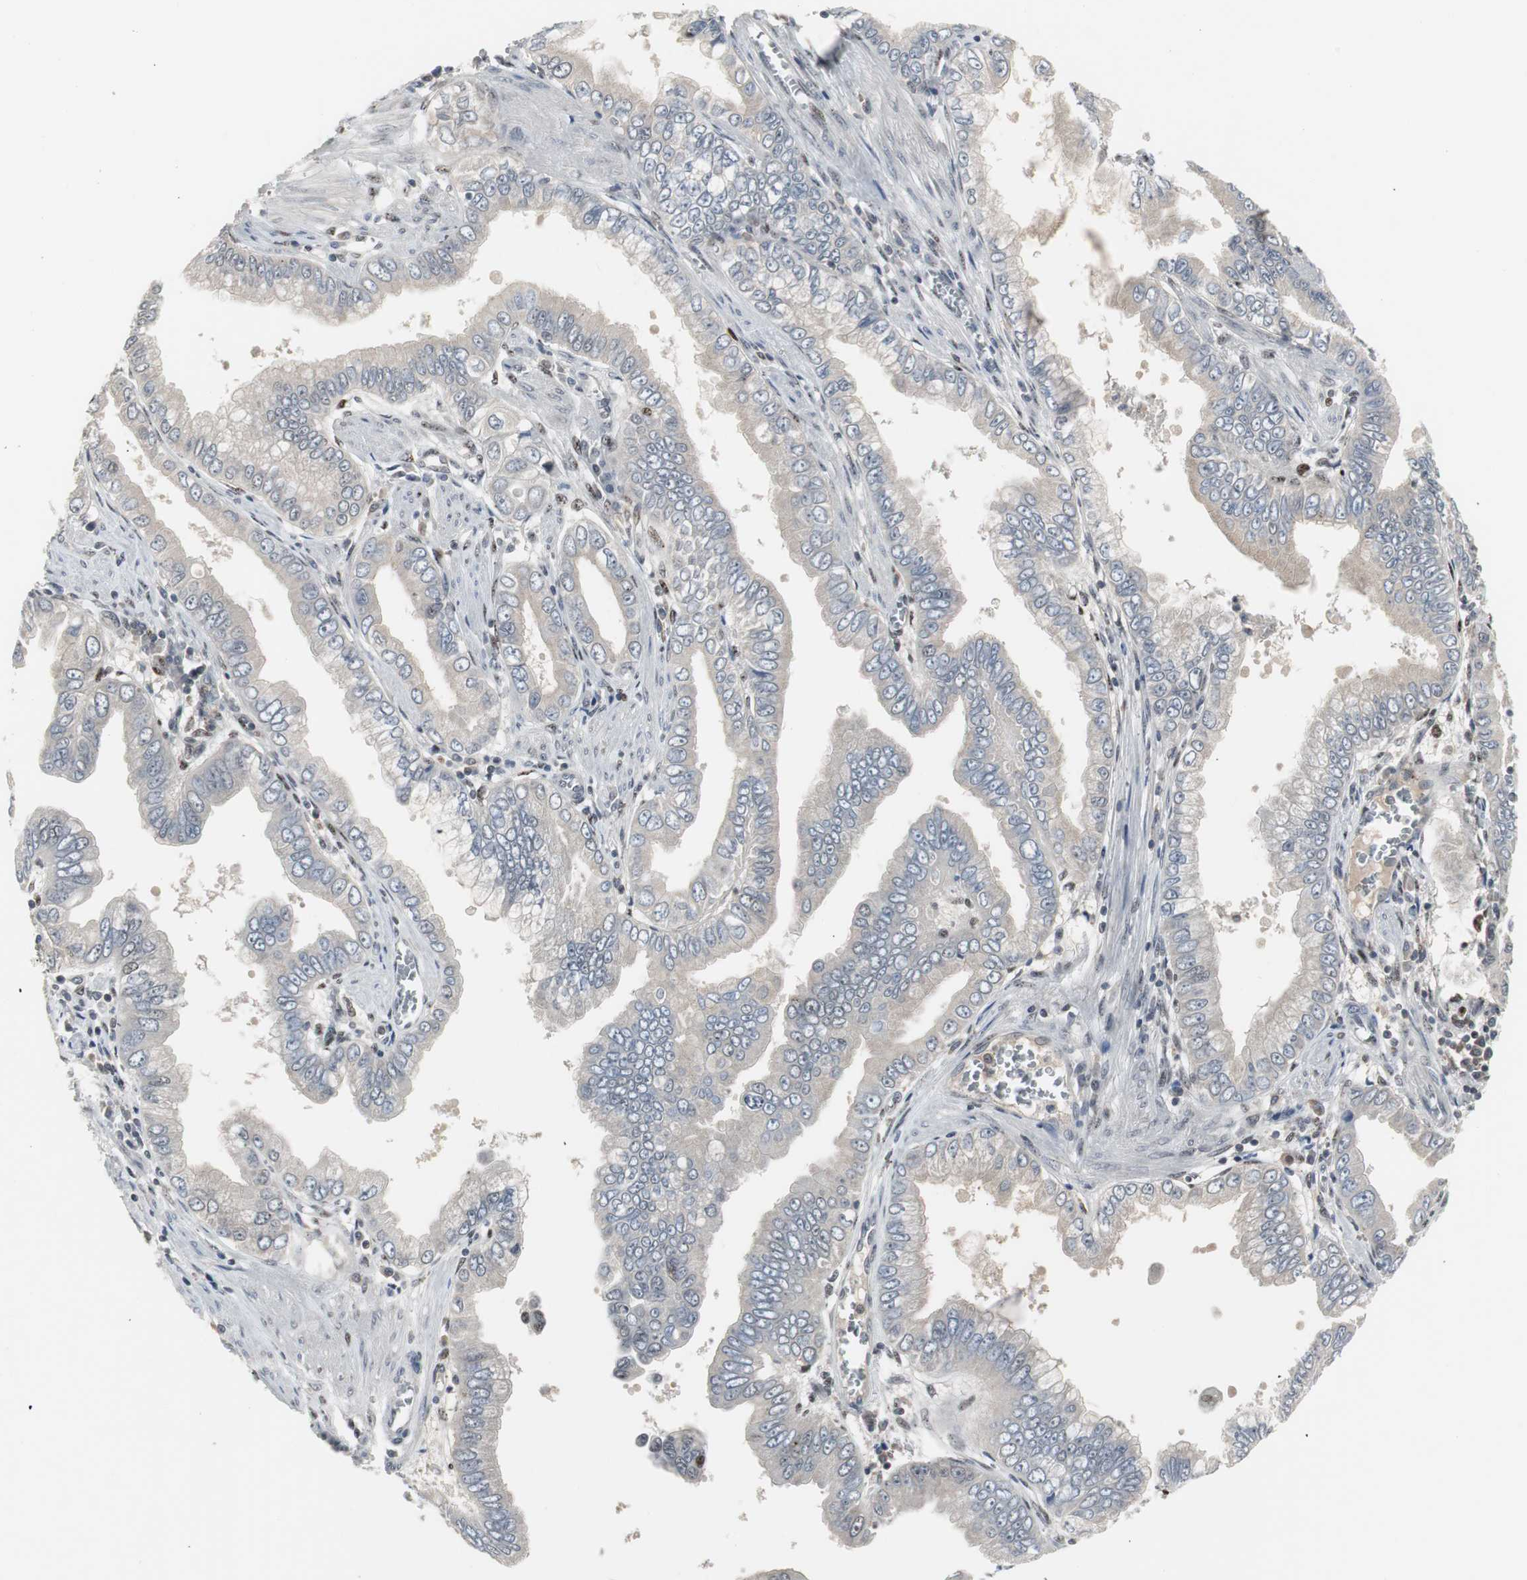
{"staining": {"intensity": "negative", "quantity": "none", "location": "none"}, "tissue": "pancreatic cancer", "cell_type": "Tumor cells", "image_type": "cancer", "snomed": [{"axis": "morphology", "description": "Normal tissue, NOS"}, {"axis": "topography", "description": "Lymph node"}], "caption": "Immunohistochemical staining of pancreatic cancer reveals no significant expression in tumor cells.", "gene": "GRK2", "patient": {"sex": "male", "age": 50}}